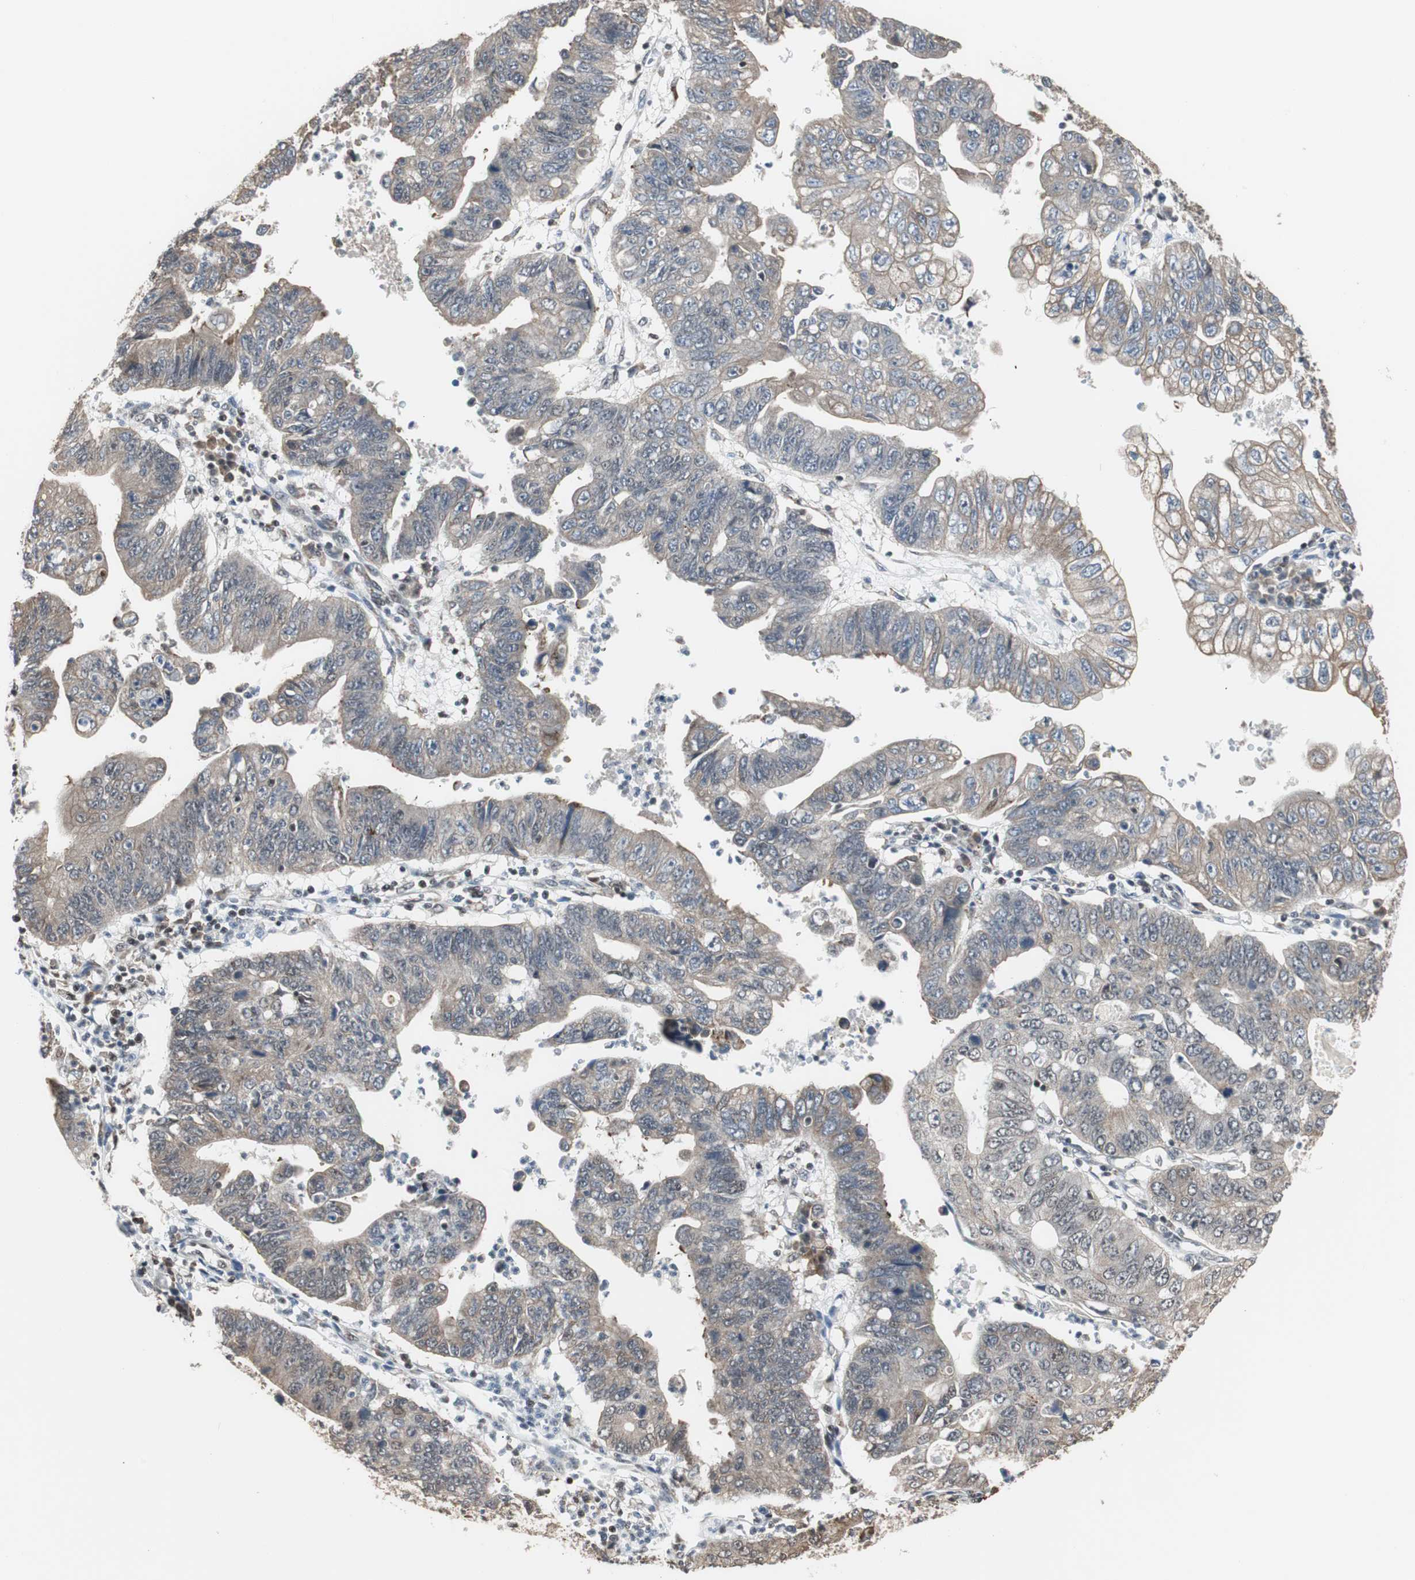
{"staining": {"intensity": "weak", "quantity": ">75%", "location": "cytoplasmic/membranous,nuclear"}, "tissue": "stomach cancer", "cell_type": "Tumor cells", "image_type": "cancer", "snomed": [{"axis": "morphology", "description": "Adenocarcinoma, NOS"}, {"axis": "topography", "description": "Stomach"}], "caption": "Human stomach cancer stained for a protein (brown) reveals weak cytoplasmic/membranous and nuclear positive staining in about >75% of tumor cells.", "gene": "TERF2IP", "patient": {"sex": "male", "age": 59}}